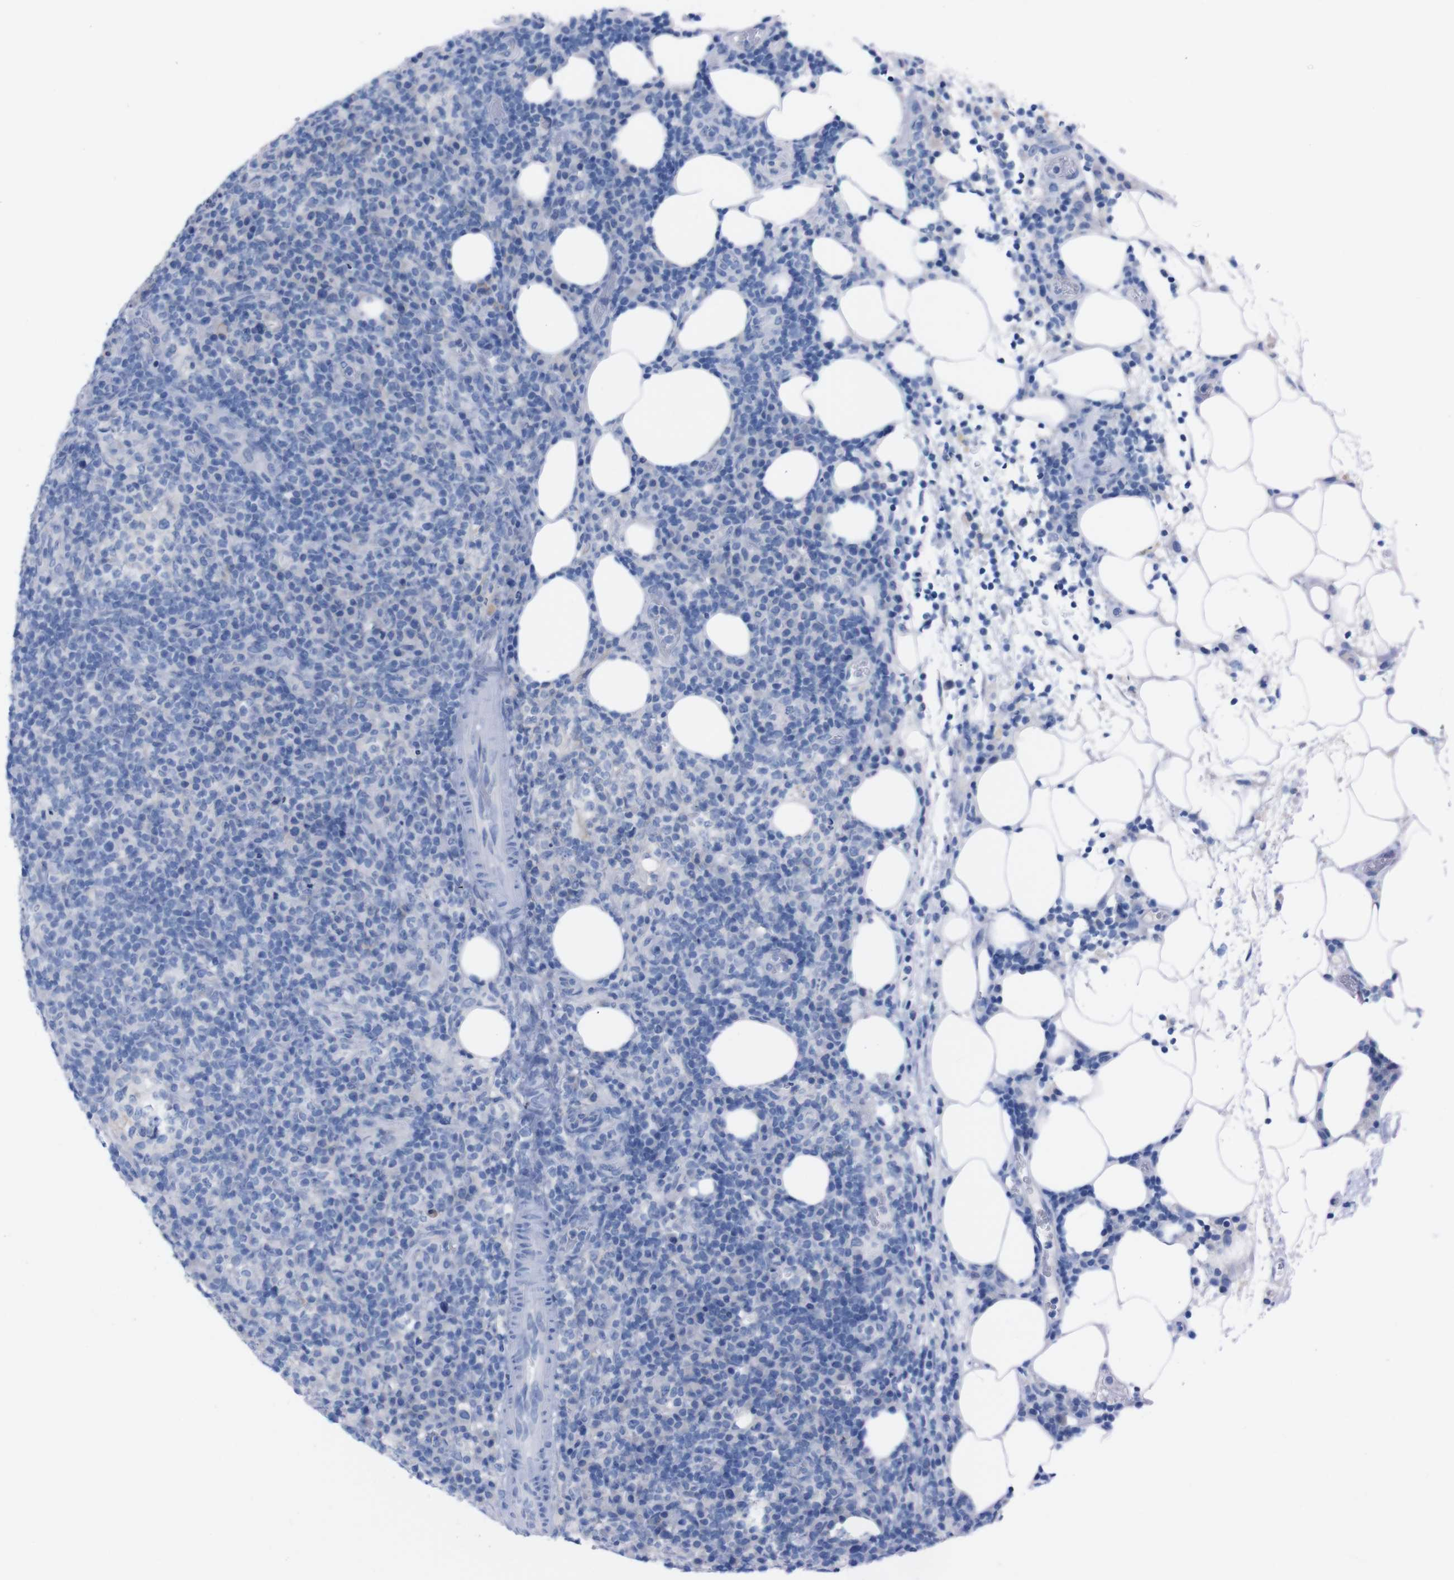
{"staining": {"intensity": "negative", "quantity": "none", "location": "none"}, "tissue": "lymphoma", "cell_type": "Tumor cells", "image_type": "cancer", "snomed": [{"axis": "morphology", "description": "Malignant lymphoma, non-Hodgkin's type, High grade"}, {"axis": "topography", "description": "Lymph node"}], "caption": "Immunohistochemistry of lymphoma displays no expression in tumor cells.", "gene": "TMEM243", "patient": {"sex": "female", "age": 76}}